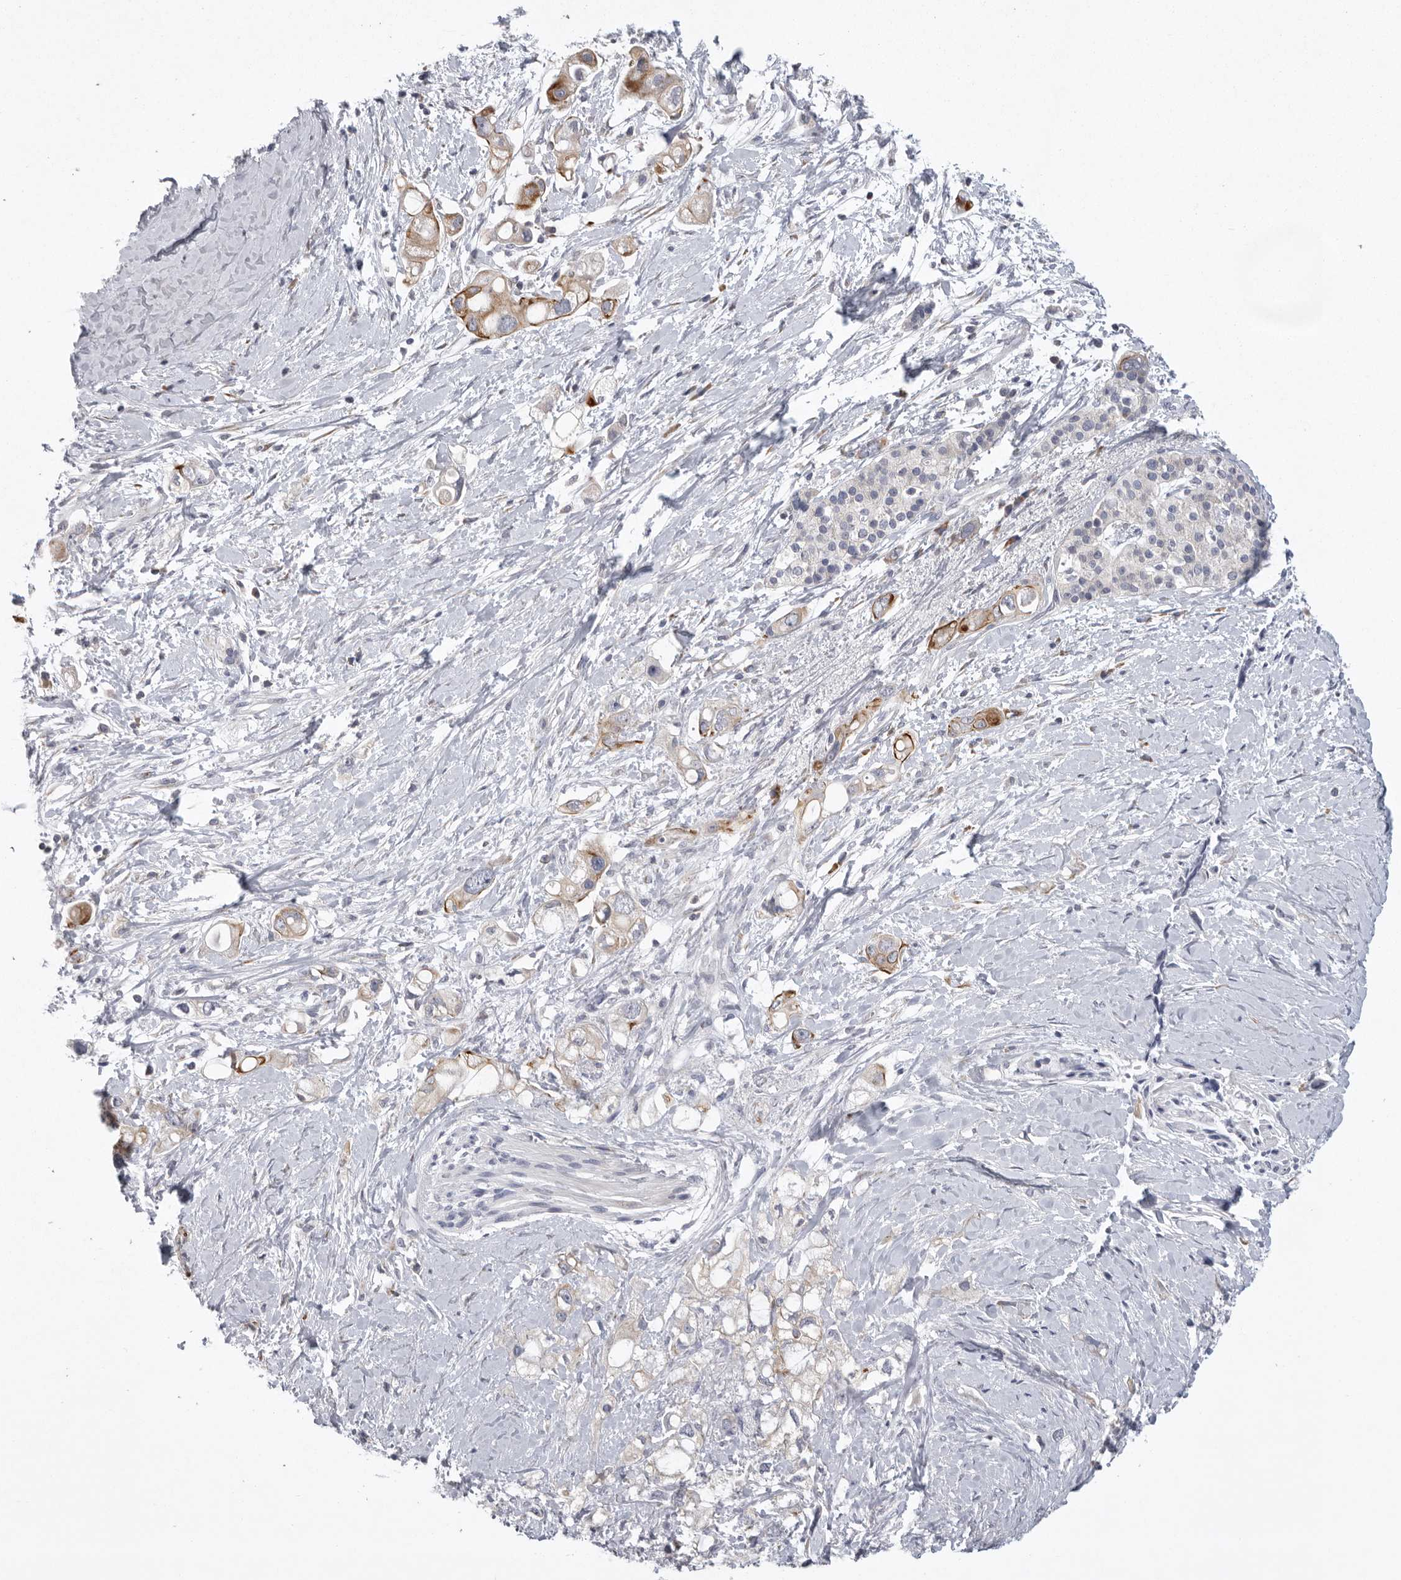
{"staining": {"intensity": "moderate", "quantity": ">75%", "location": "cytoplasmic/membranous"}, "tissue": "pancreatic cancer", "cell_type": "Tumor cells", "image_type": "cancer", "snomed": [{"axis": "morphology", "description": "Adenocarcinoma, NOS"}, {"axis": "topography", "description": "Pancreas"}], "caption": "Immunohistochemistry (IHC) micrograph of neoplastic tissue: human pancreatic adenocarcinoma stained using immunohistochemistry (IHC) reveals medium levels of moderate protein expression localized specifically in the cytoplasmic/membranous of tumor cells, appearing as a cytoplasmic/membranous brown color.", "gene": "USP24", "patient": {"sex": "female", "age": 56}}